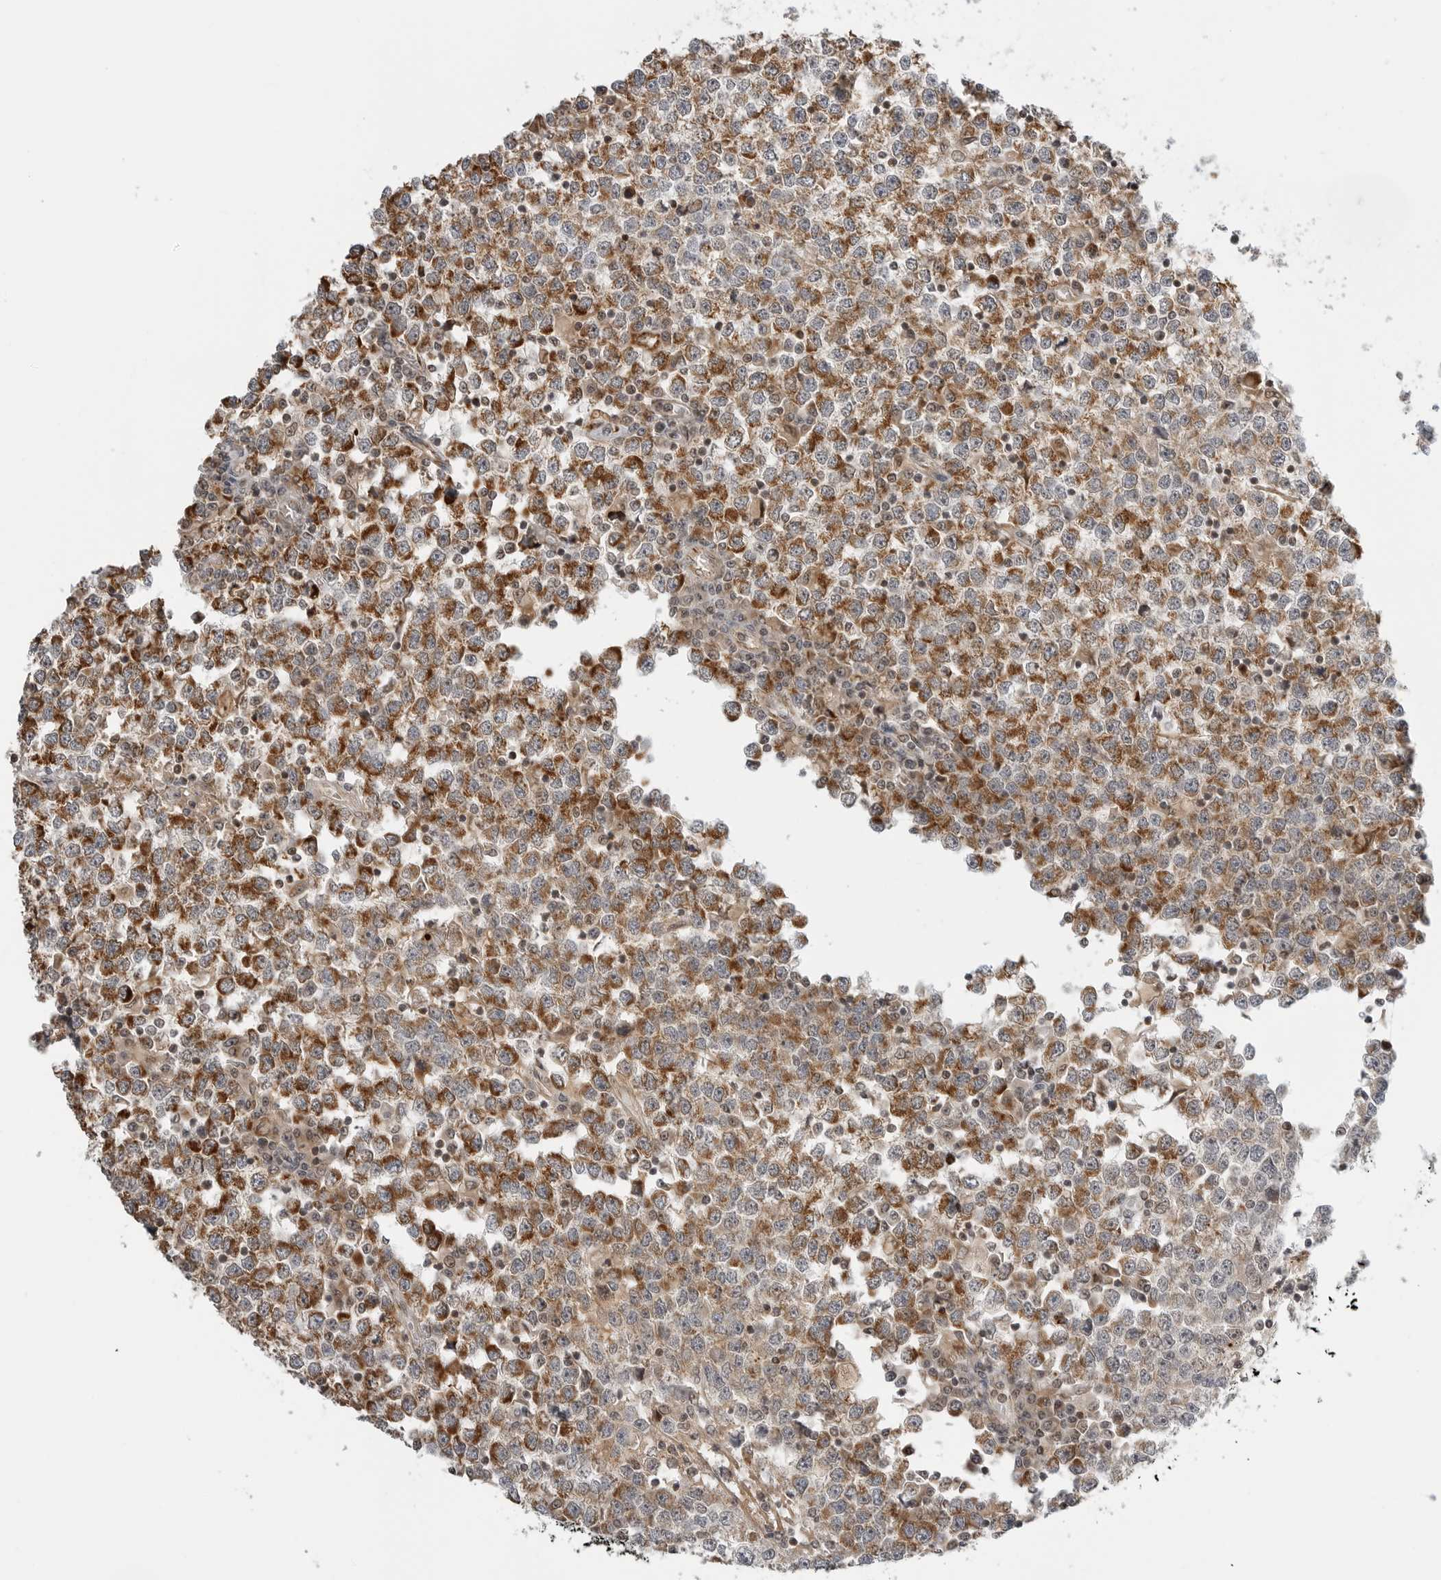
{"staining": {"intensity": "moderate", "quantity": ">75%", "location": "cytoplasmic/membranous"}, "tissue": "testis cancer", "cell_type": "Tumor cells", "image_type": "cancer", "snomed": [{"axis": "morphology", "description": "Seminoma, NOS"}, {"axis": "topography", "description": "Testis"}], "caption": "Human testis seminoma stained with a protein marker displays moderate staining in tumor cells.", "gene": "PEX2", "patient": {"sex": "male", "age": 65}}